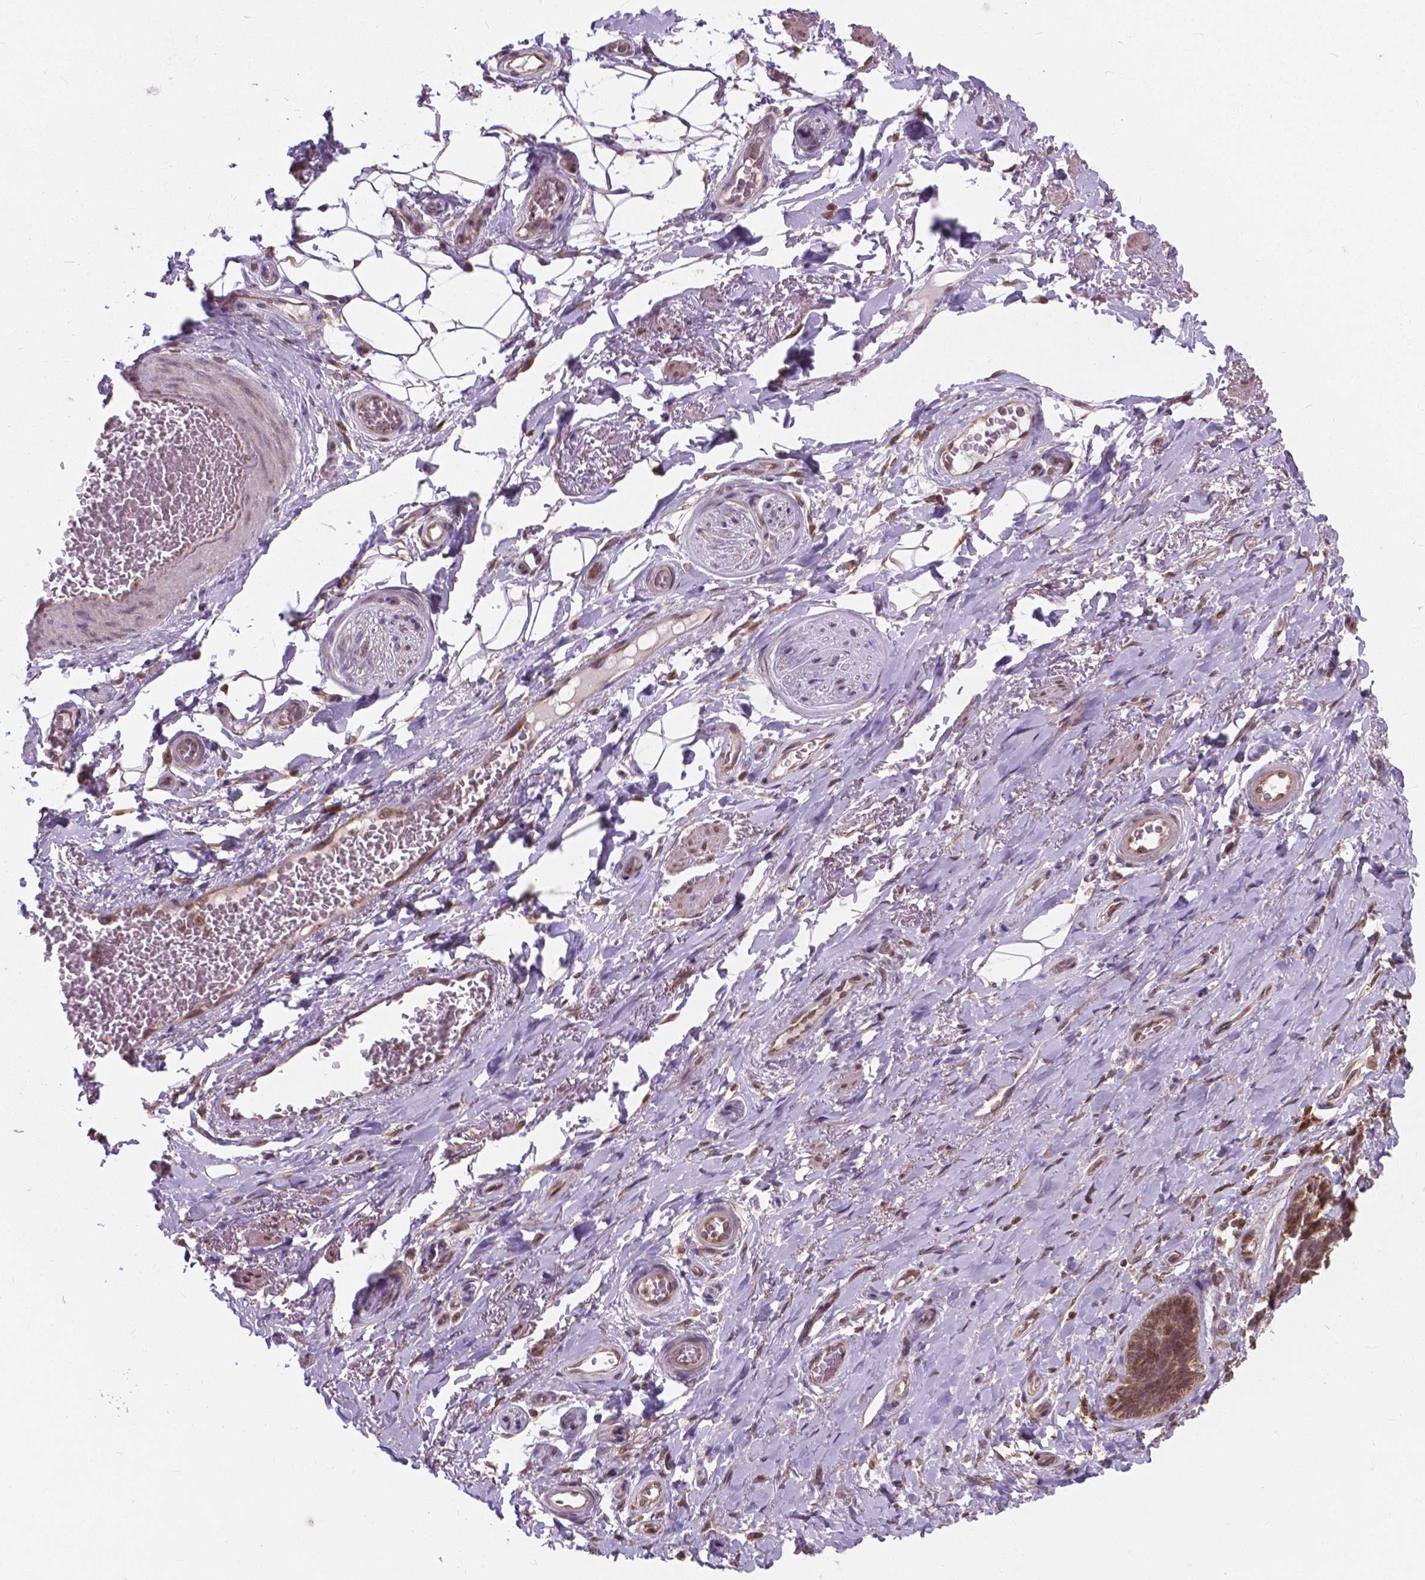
{"staining": {"intensity": "strong", "quantity": "25%-75%", "location": "nuclear"}, "tissue": "adipose tissue", "cell_type": "Adipocytes", "image_type": "normal", "snomed": [{"axis": "morphology", "description": "Normal tissue, NOS"}, {"axis": "topography", "description": "Anal"}, {"axis": "topography", "description": "Peripheral nerve tissue"}], "caption": "Adipocytes display high levels of strong nuclear expression in about 25%-75% of cells in normal adipose tissue.", "gene": "MRPL33", "patient": {"sex": "male", "age": 53}}